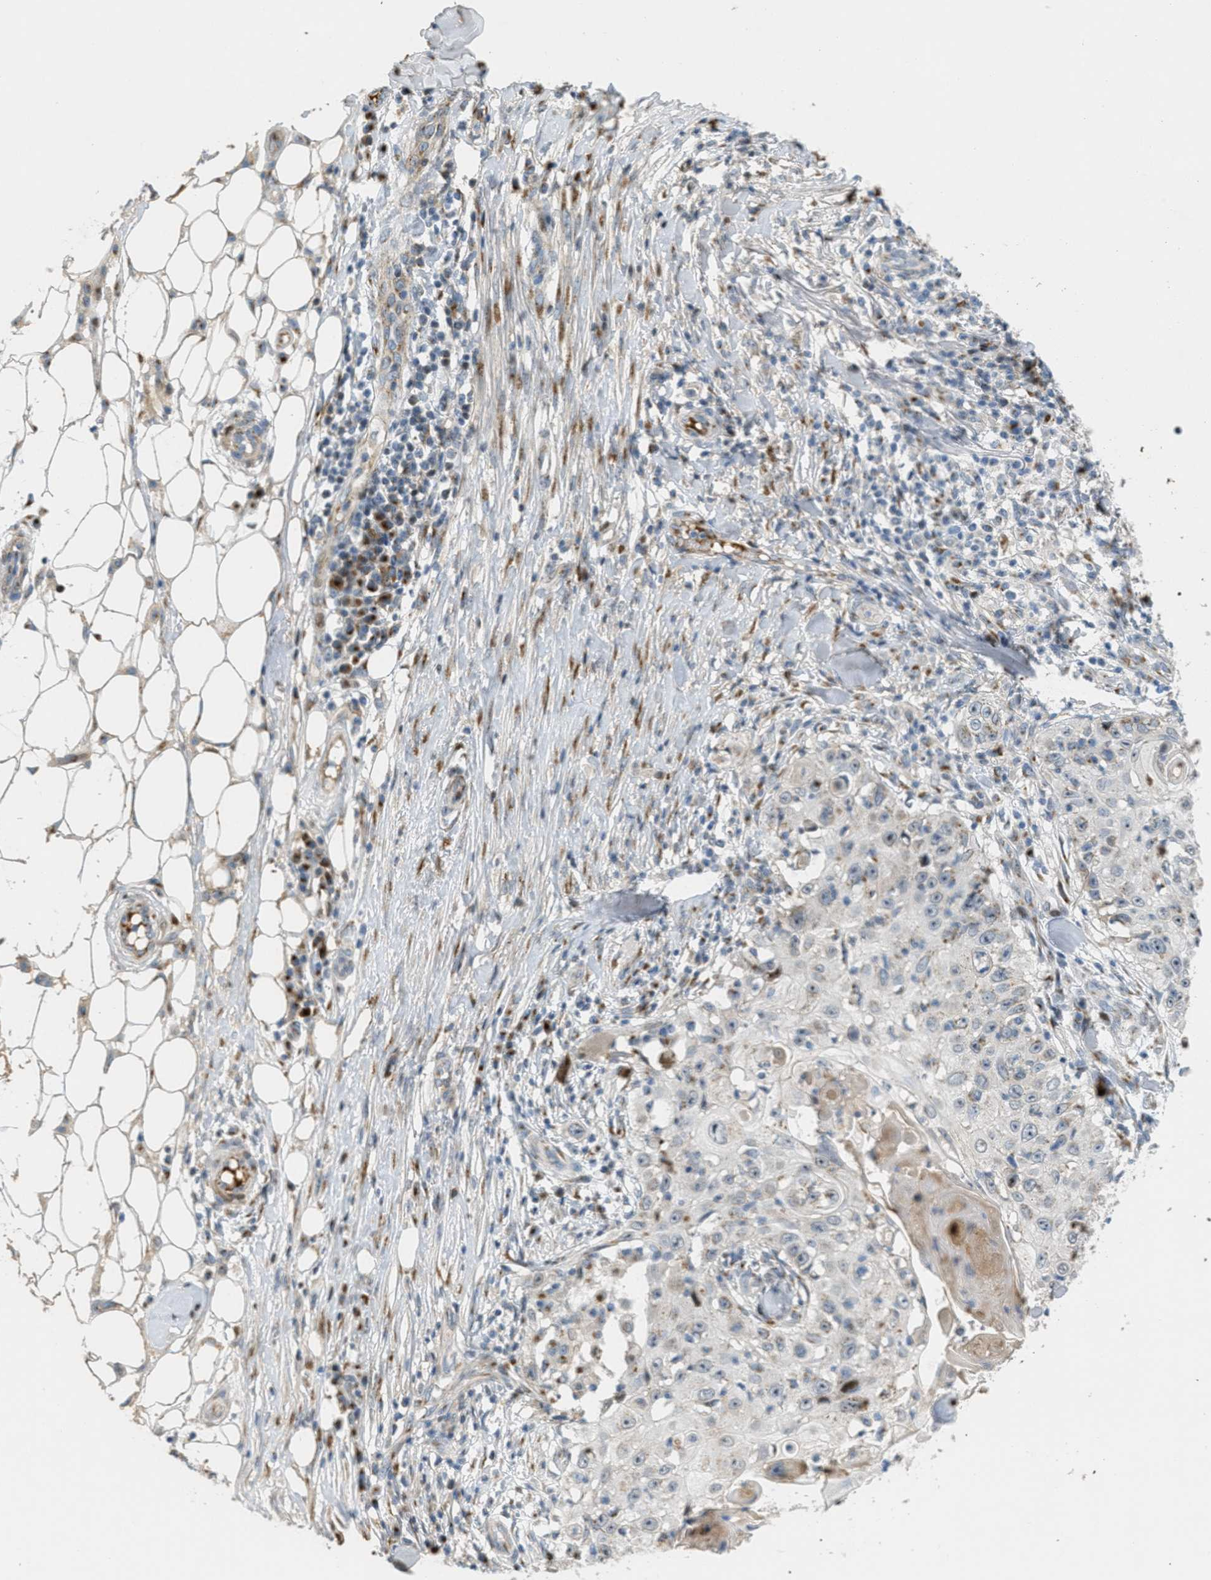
{"staining": {"intensity": "negative", "quantity": "none", "location": "none"}, "tissue": "skin cancer", "cell_type": "Tumor cells", "image_type": "cancer", "snomed": [{"axis": "morphology", "description": "Squamous cell carcinoma, NOS"}, {"axis": "topography", "description": "Skin"}], "caption": "This is an immunohistochemistry image of skin cancer (squamous cell carcinoma). There is no positivity in tumor cells.", "gene": "ZFPL1", "patient": {"sex": "male", "age": 86}}